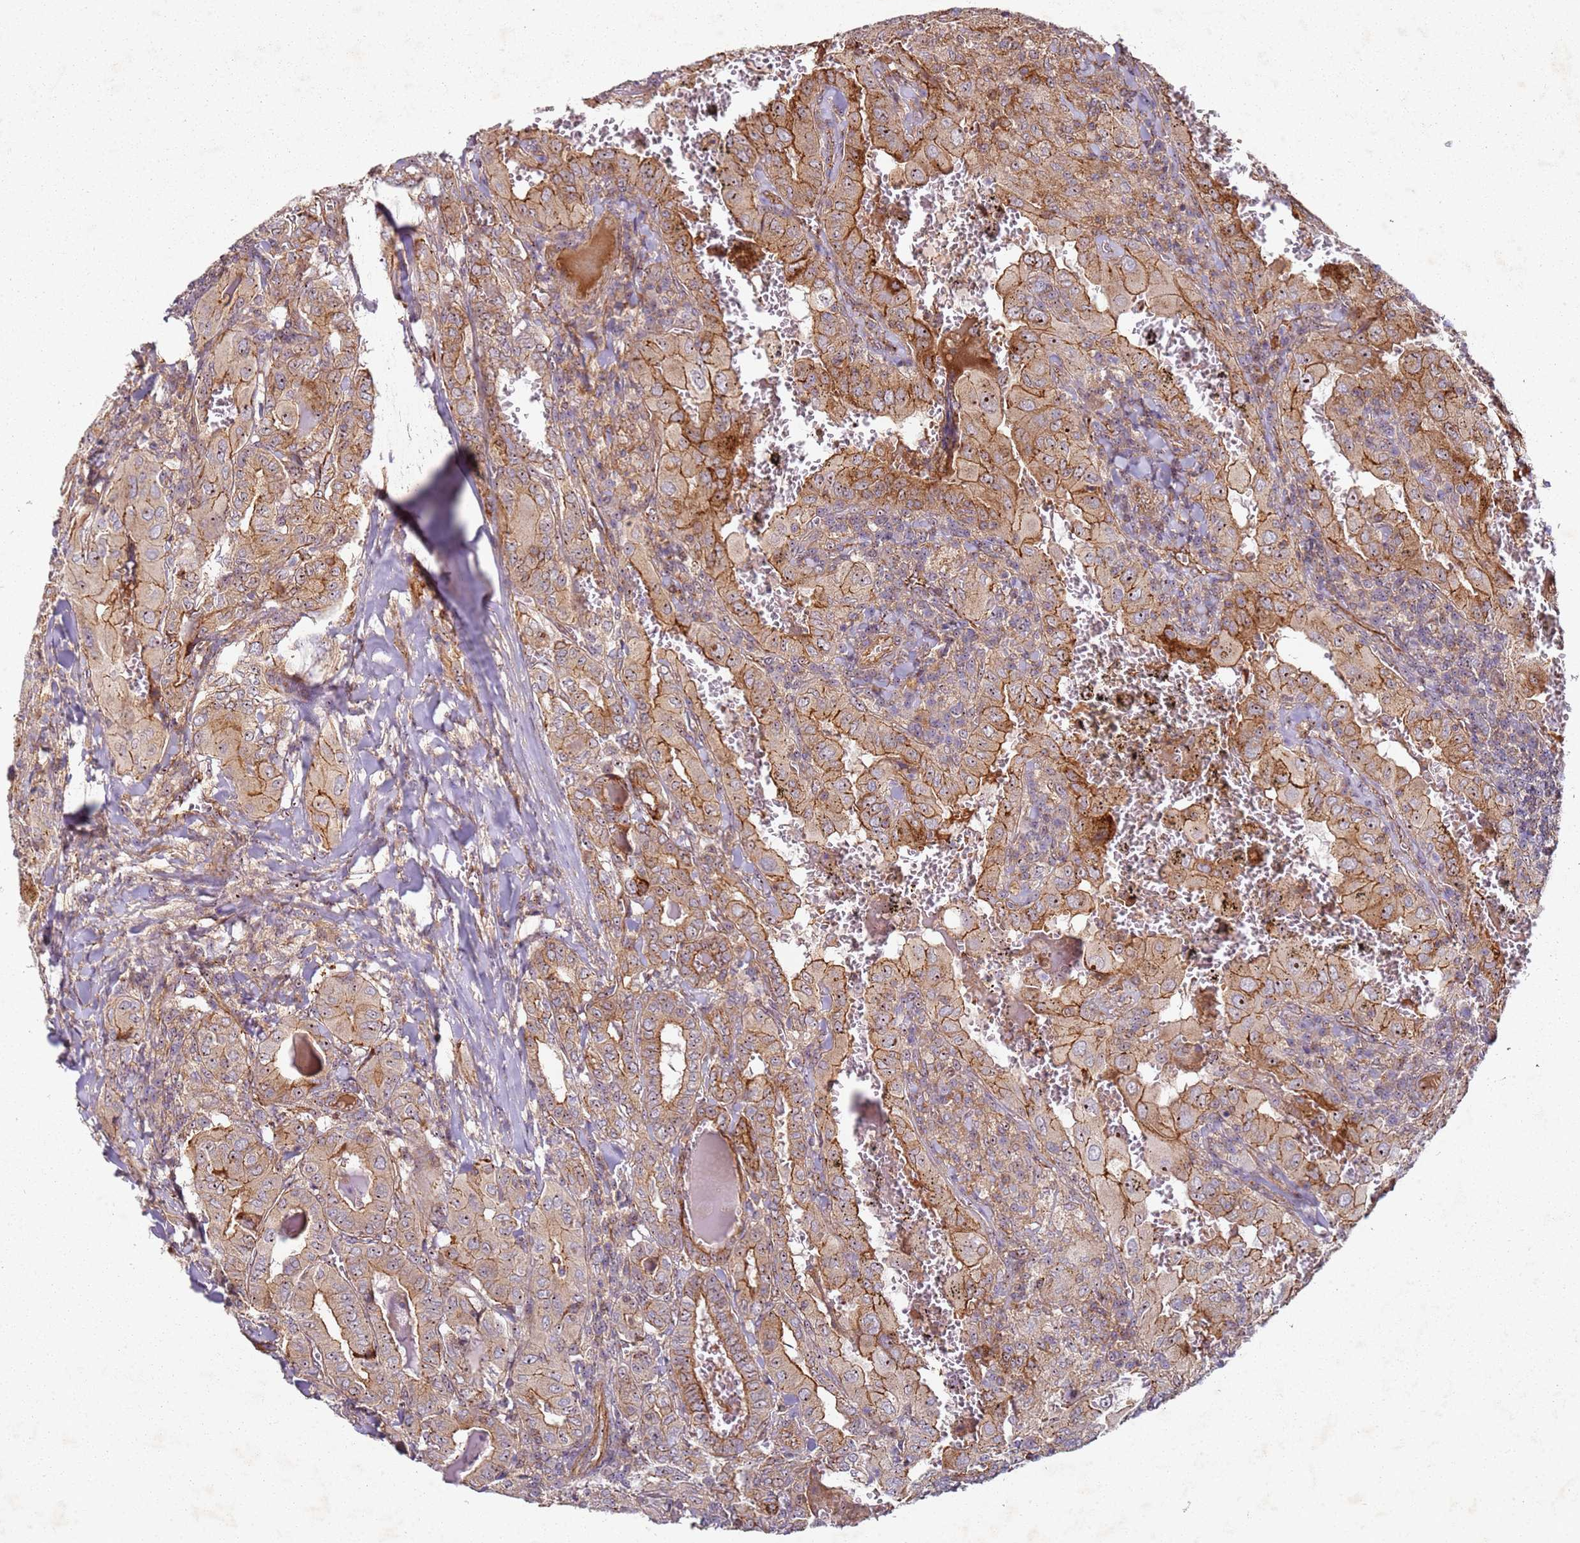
{"staining": {"intensity": "strong", "quantity": "25%-75%", "location": "cytoplasmic/membranous"}, "tissue": "thyroid cancer", "cell_type": "Tumor cells", "image_type": "cancer", "snomed": [{"axis": "morphology", "description": "Papillary adenocarcinoma, NOS"}, {"axis": "topography", "description": "Thyroid gland"}], "caption": "Protein staining of thyroid papillary adenocarcinoma tissue reveals strong cytoplasmic/membranous staining in about 25%-75% of tumor cells. Nuclei are stained in blue.", "gene": "C2CD4B", "patient": {"sex": "female", "age": 72}}